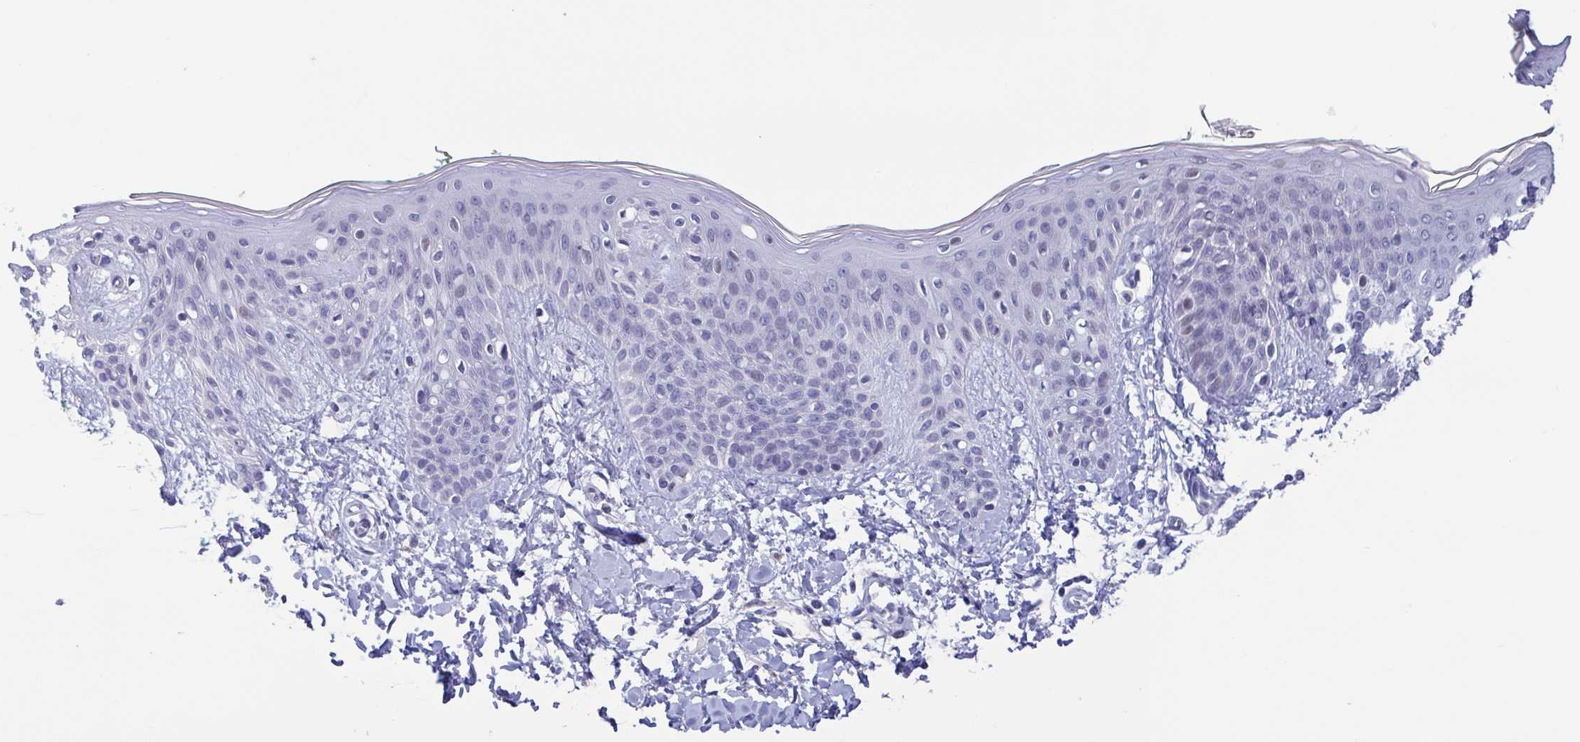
{"staining": {"intensity": "negative", "quantity": "none", "location": "none"}, "tissue": "skin", "cell_type": "Fibroblasts", "image_type": "normal", "snomed": [{"axis": "morphology", "description": "Normal tissue, NOS"}, {"axis": "topography", "description": "Skin"}], "caption": "The image demonstrates no staining of fibroblasts in normal skin. (DAB (3,3'-diaminobenzidine) IHC, high magnification).", "gene": "PERM1", "patient": {"sex": "male", "age": 16}}